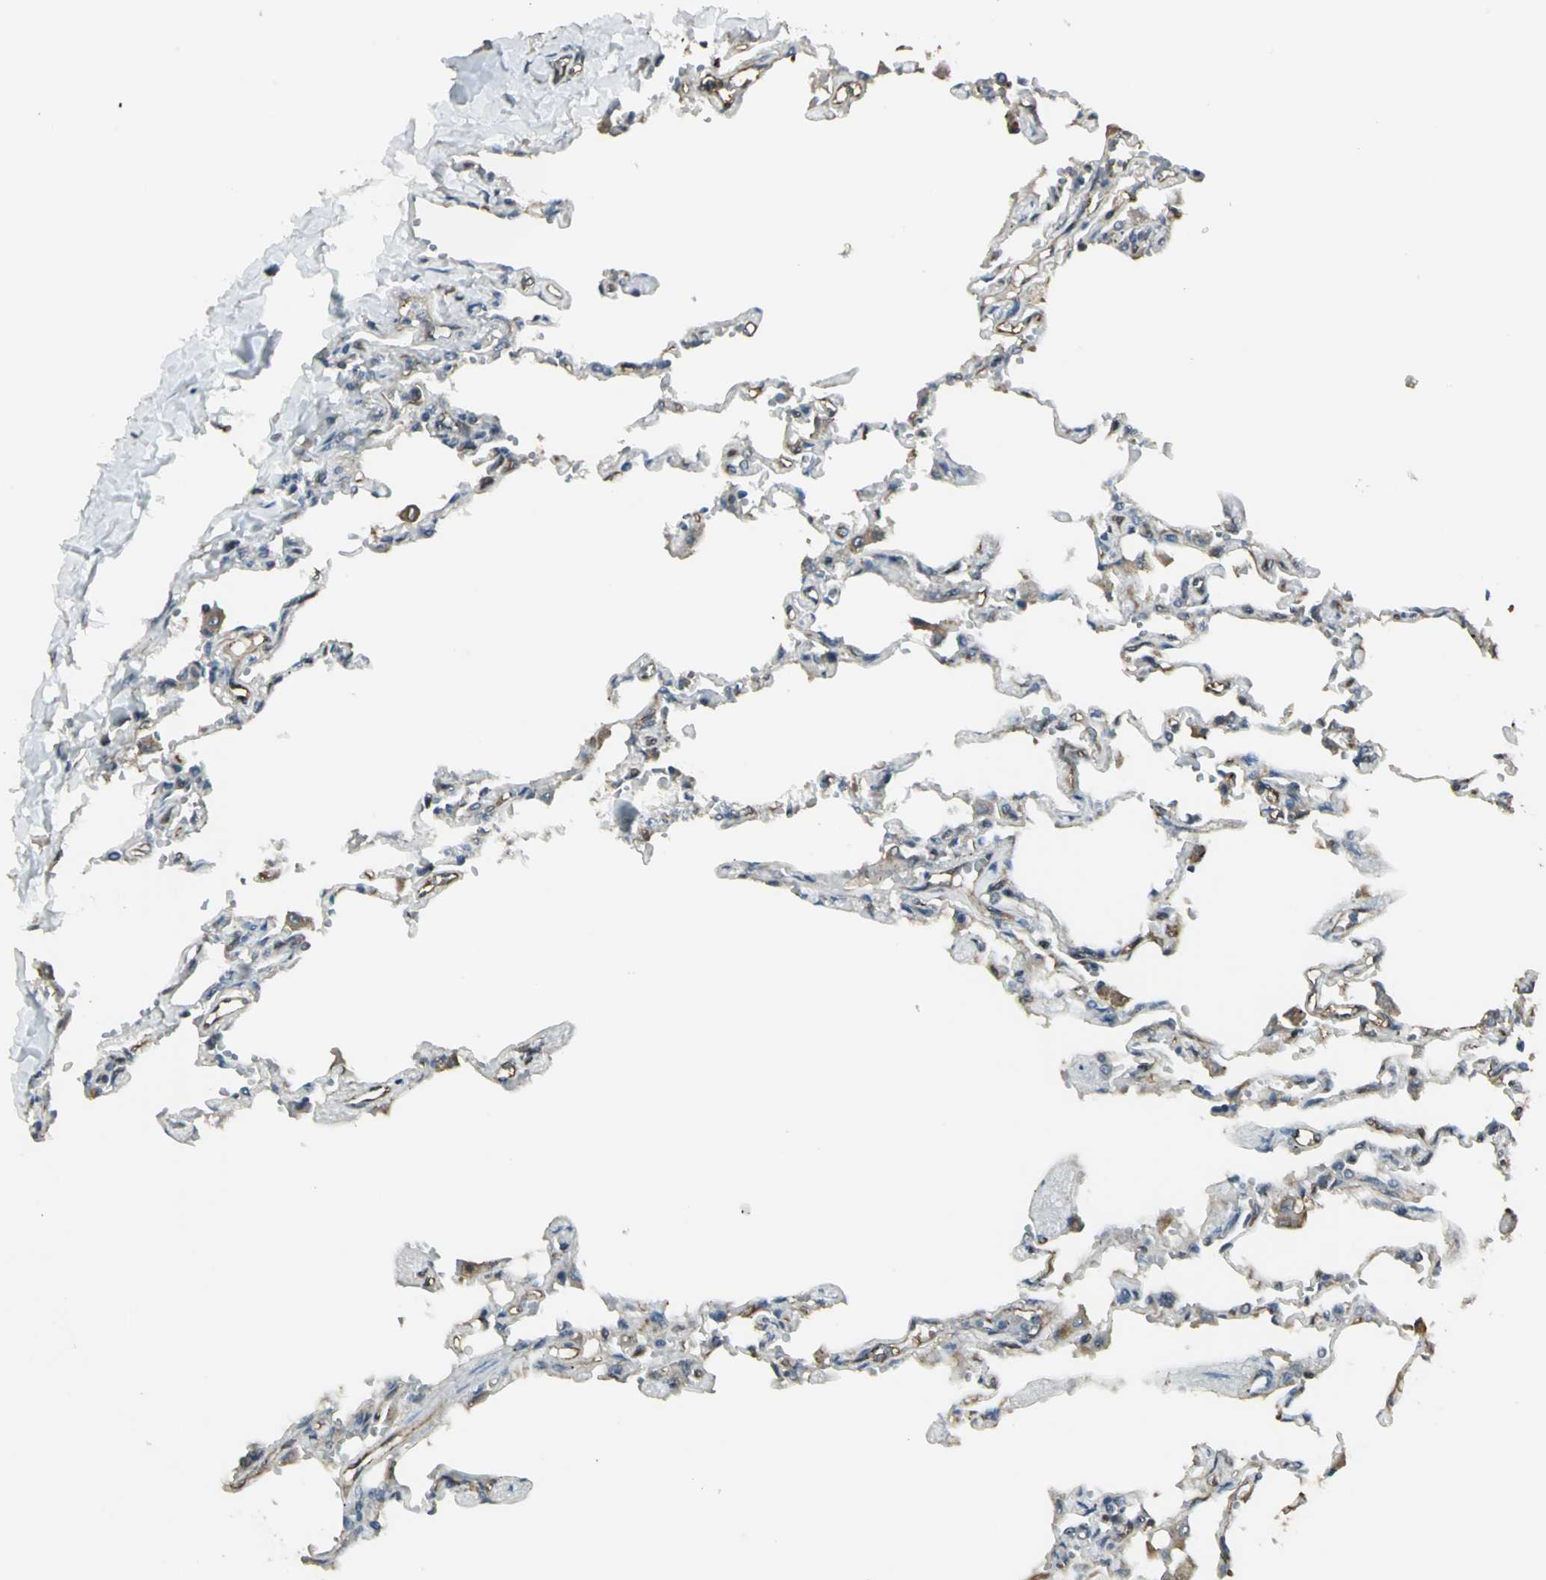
{"staining": {"intensity": "moderate", "quantity": "25%-75%", "location": "cytoplasmic/membranous"}, "tissue": "lung", "cell_type": "Alveolar cells", "image_type": "normal", "snomed": [{"axis": "morphology", "description": "Normal tissue, NOS"}, {"axis": "topography", "description": "Lung"}], "caption": "The immunohistochemical stain labels moderate cytoplasmic/membranous positivity in alveolar cells of normal lung.", "gene": "PRXL2B", "patient": {"sex": "male", "age": 21}}